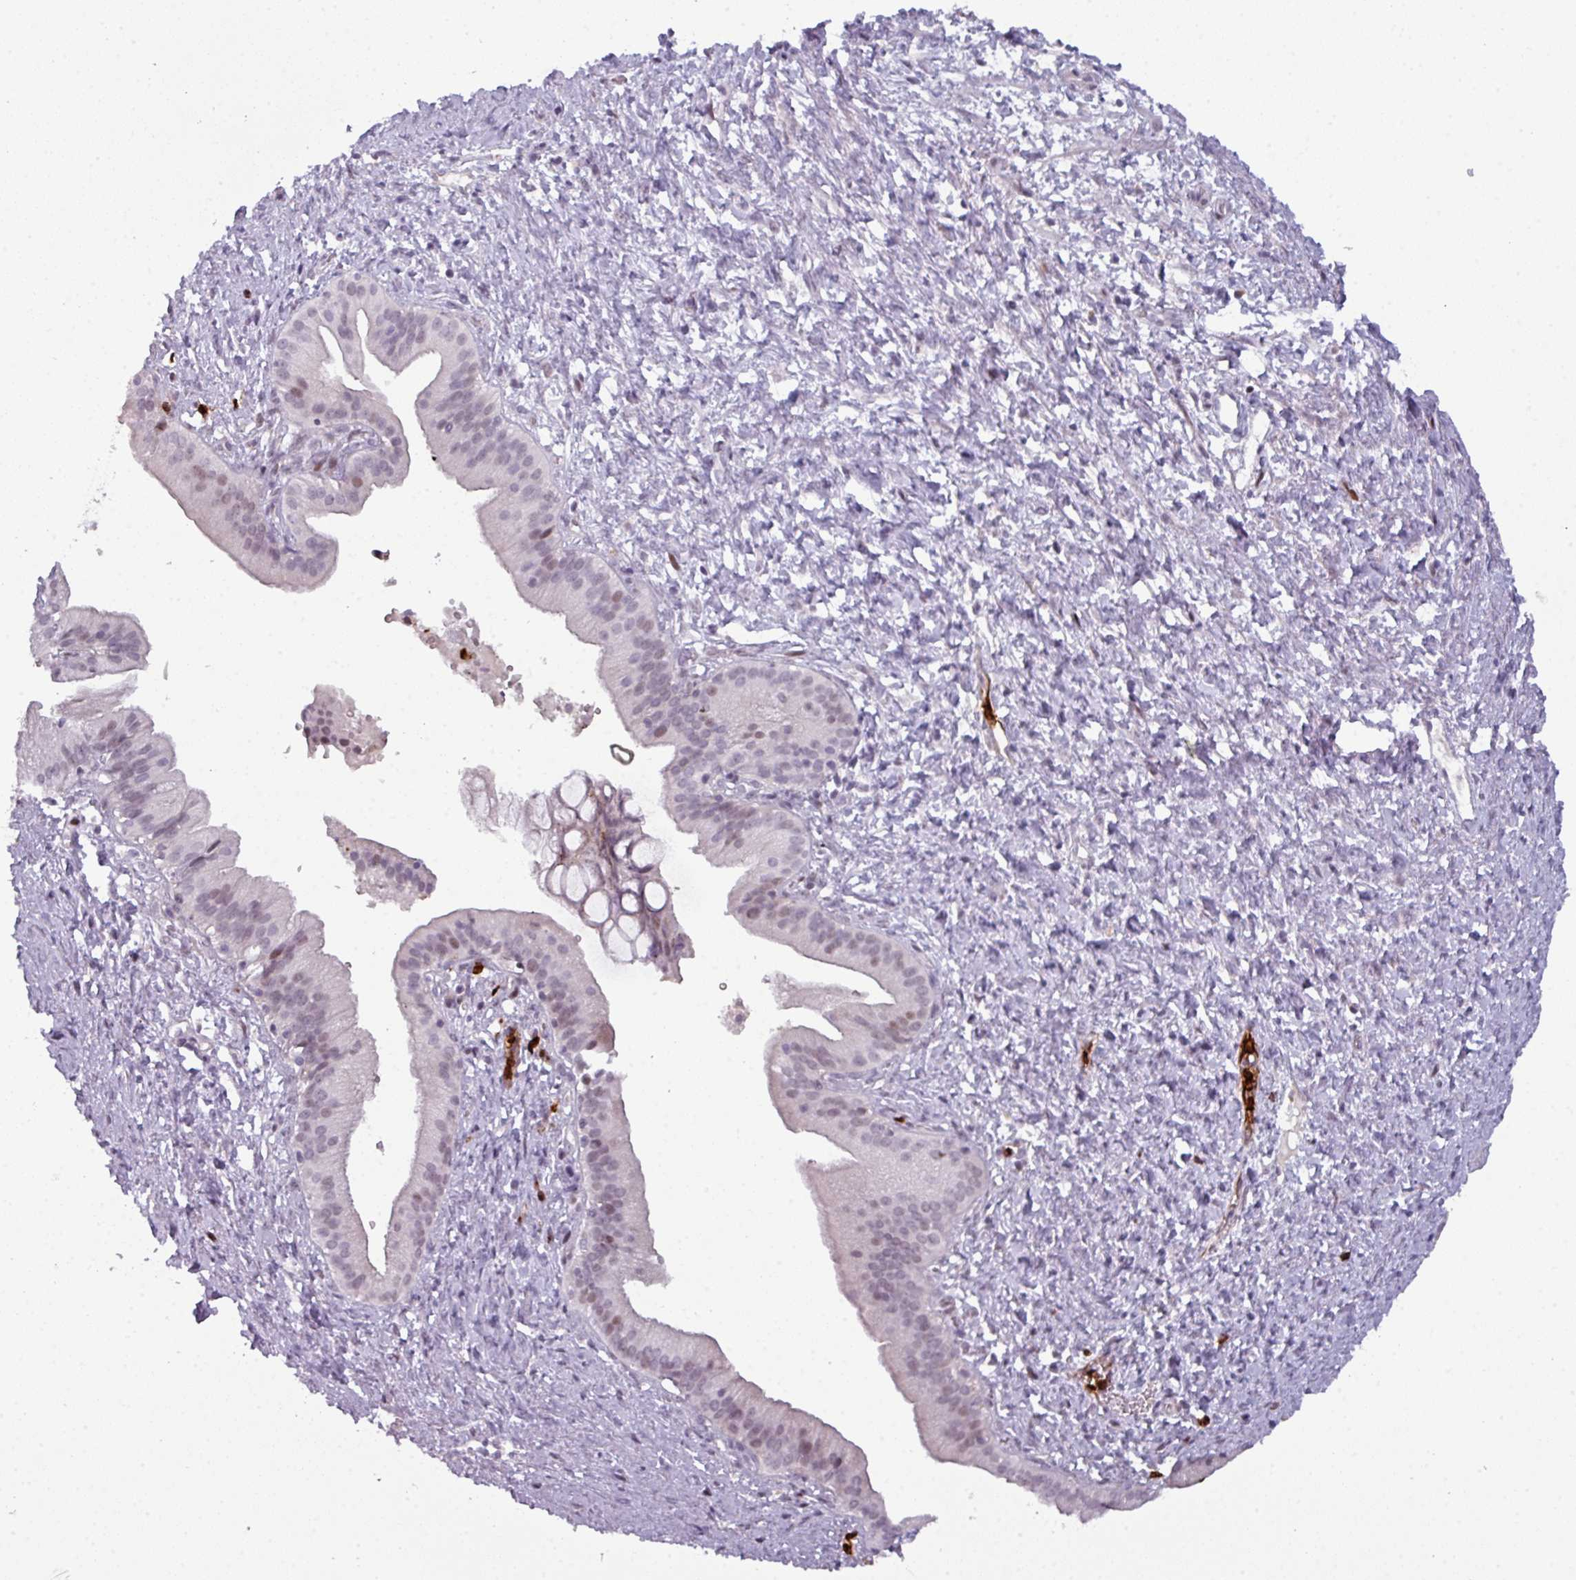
{"staining": {"intensity": "negative", "quantity": "none", "location": "none"}, "tissue": "pancreatic cancer", "cell_type": "Tumor cells", "image_type": "cancer", "snomed": [{"axis": "morphology", "description": "Adenocarcinoma, NOS"}, {"axis": "topography", "description": "Pancreas"}], "caption": "A photomicrograph of pancreatic cancer (adenocarcinoma) stained for a protein demonstrates no brown staining in tumor cells.", "gene": "TMEFF1", "patient": {"sex": "male", "age": 68}}